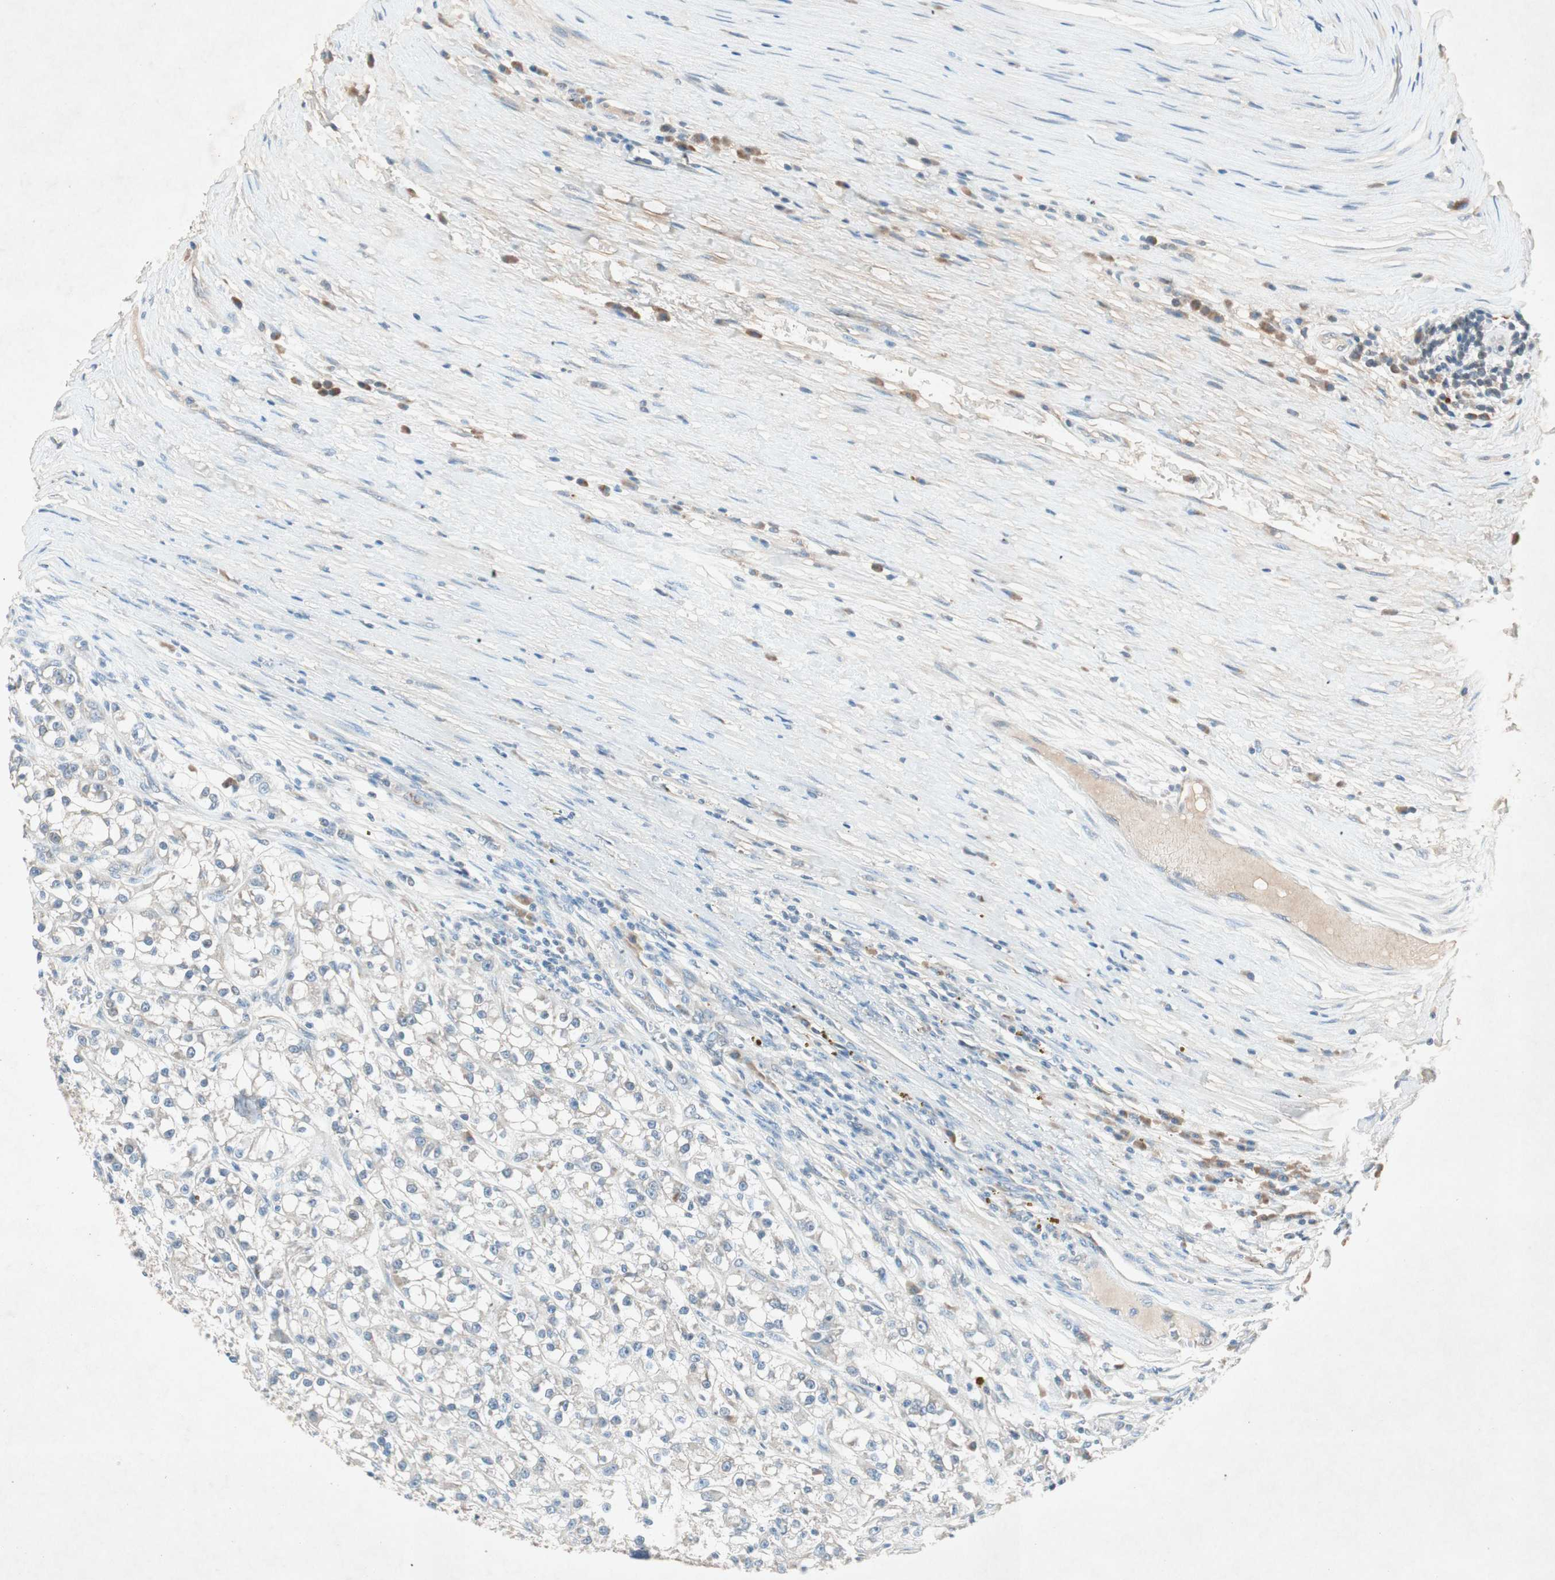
{"staining": {"intensity": "negative", "quantity": "none", "location": "none"}, "tissue": "renal cancer", "cell_type": "Tumor cells", "image_type": "cancer", "snomed": [{"axis": "morphology", "description": "Adenocarcinoma, NOS"}, {"axis": "topography", "description": "Kidney"}], "caption": "Tumor cells are negative for protein expression in human renal adenocarcinoma. The staining was performed using DAB to visualize the protein expression in brown, while the nuclei were stained in blue with hematoxylin (Magnification: 20x).", "gene": "NKAIN1", "patient": {"sex": "female", "age": 52}}